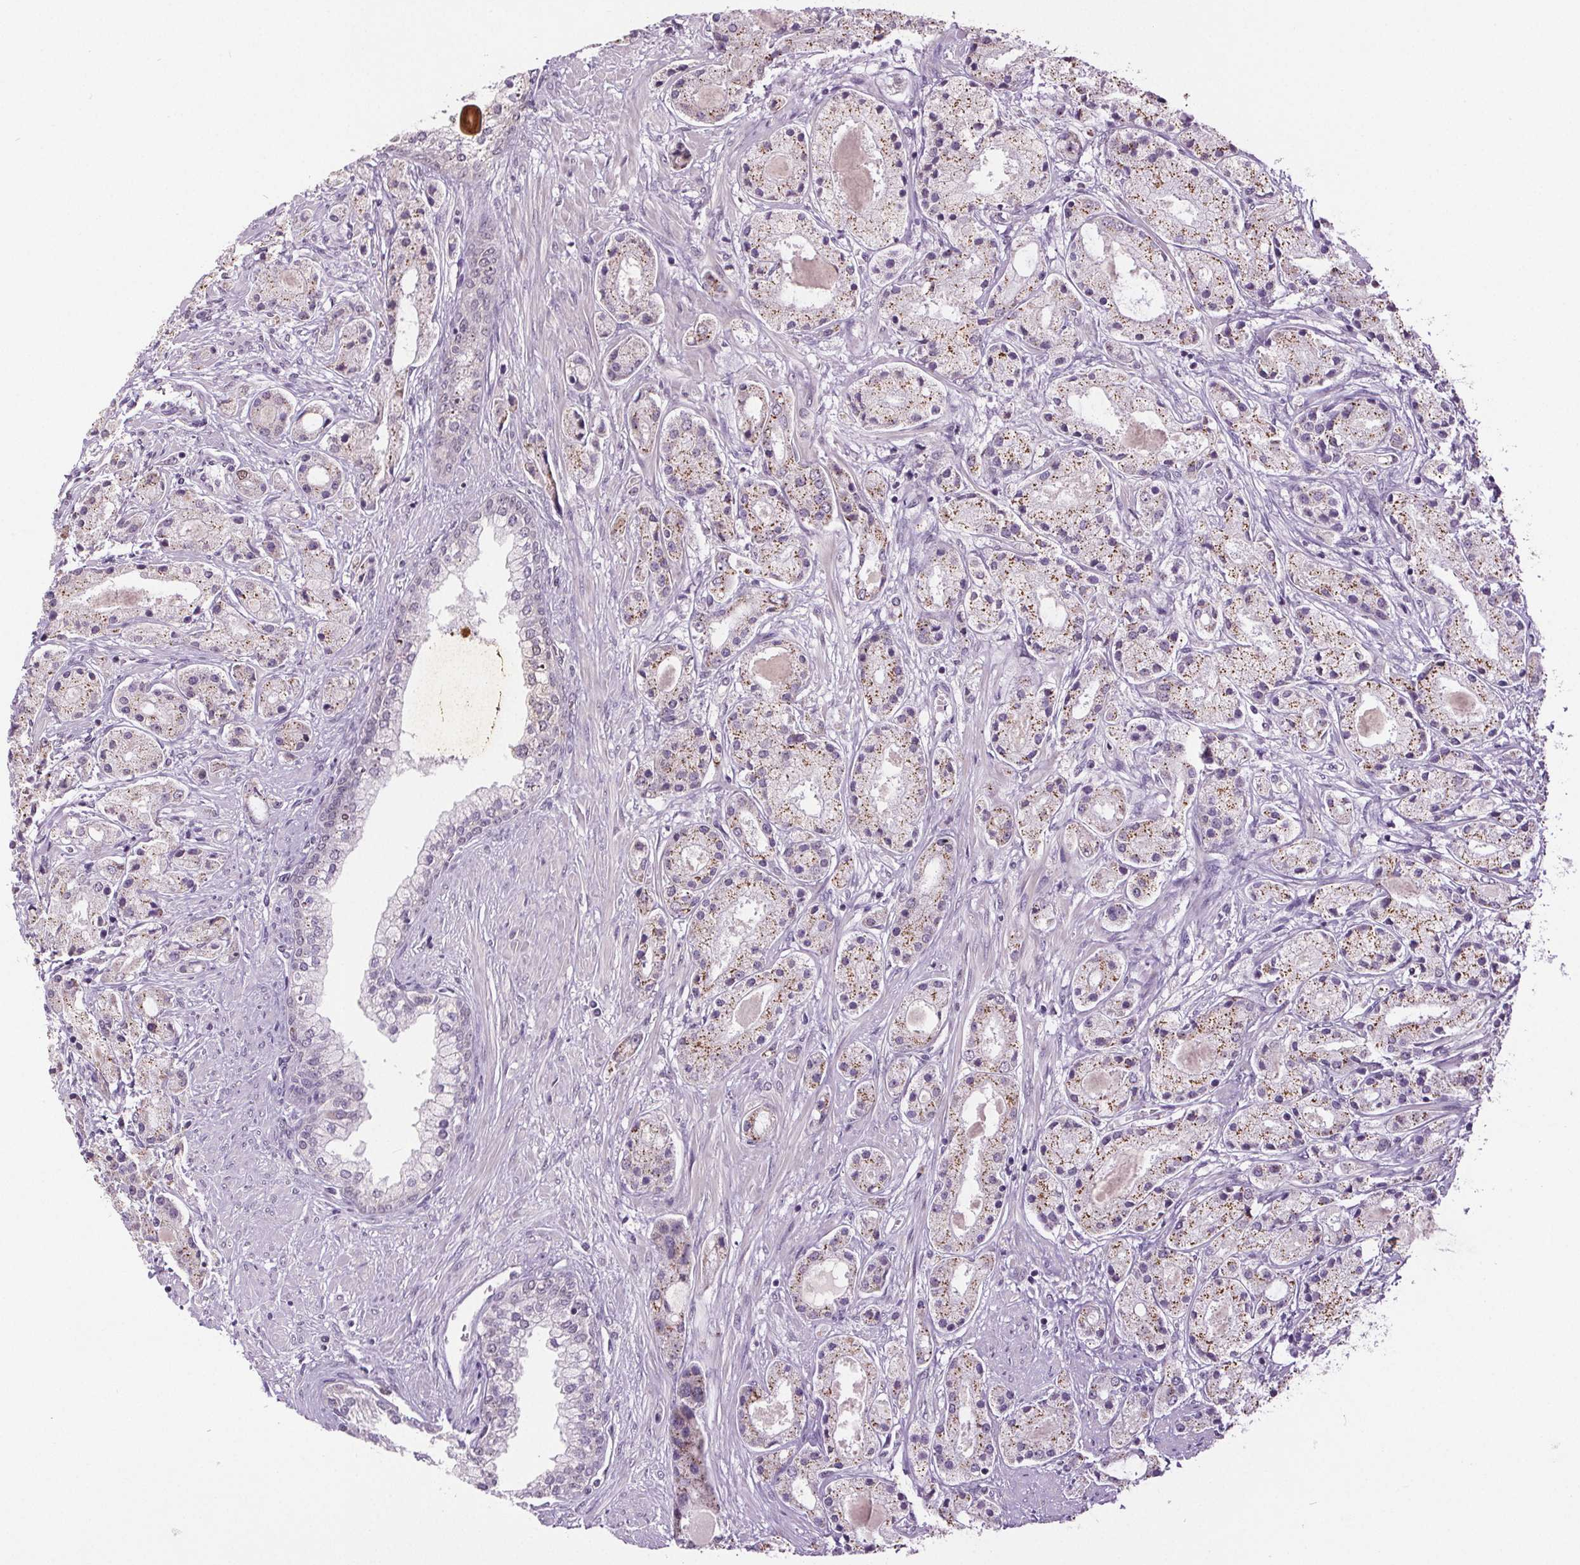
{"staining": {"intensity": "moderate", "quantity": "25%-75%", "location": "cytoplasmic/membranous"}, "tissue": "prostate cancer", "cell_type": "Tumor cells", "image_type": "cancer", "snomed": [{"axis": "morphology", "description": "Adenocarcinoma, High grade"}, {"axis": "topography", "description": "Prostate"}], "caption": "Moderate cytoplasmic/membranous expression for a protein is present in about 25%-75% of tumor cells of prostate high-grade adenocarcinoma using immunohistochemistry.", "gene": "CENPF", "patient": {"sex": "male", "age": 67}}